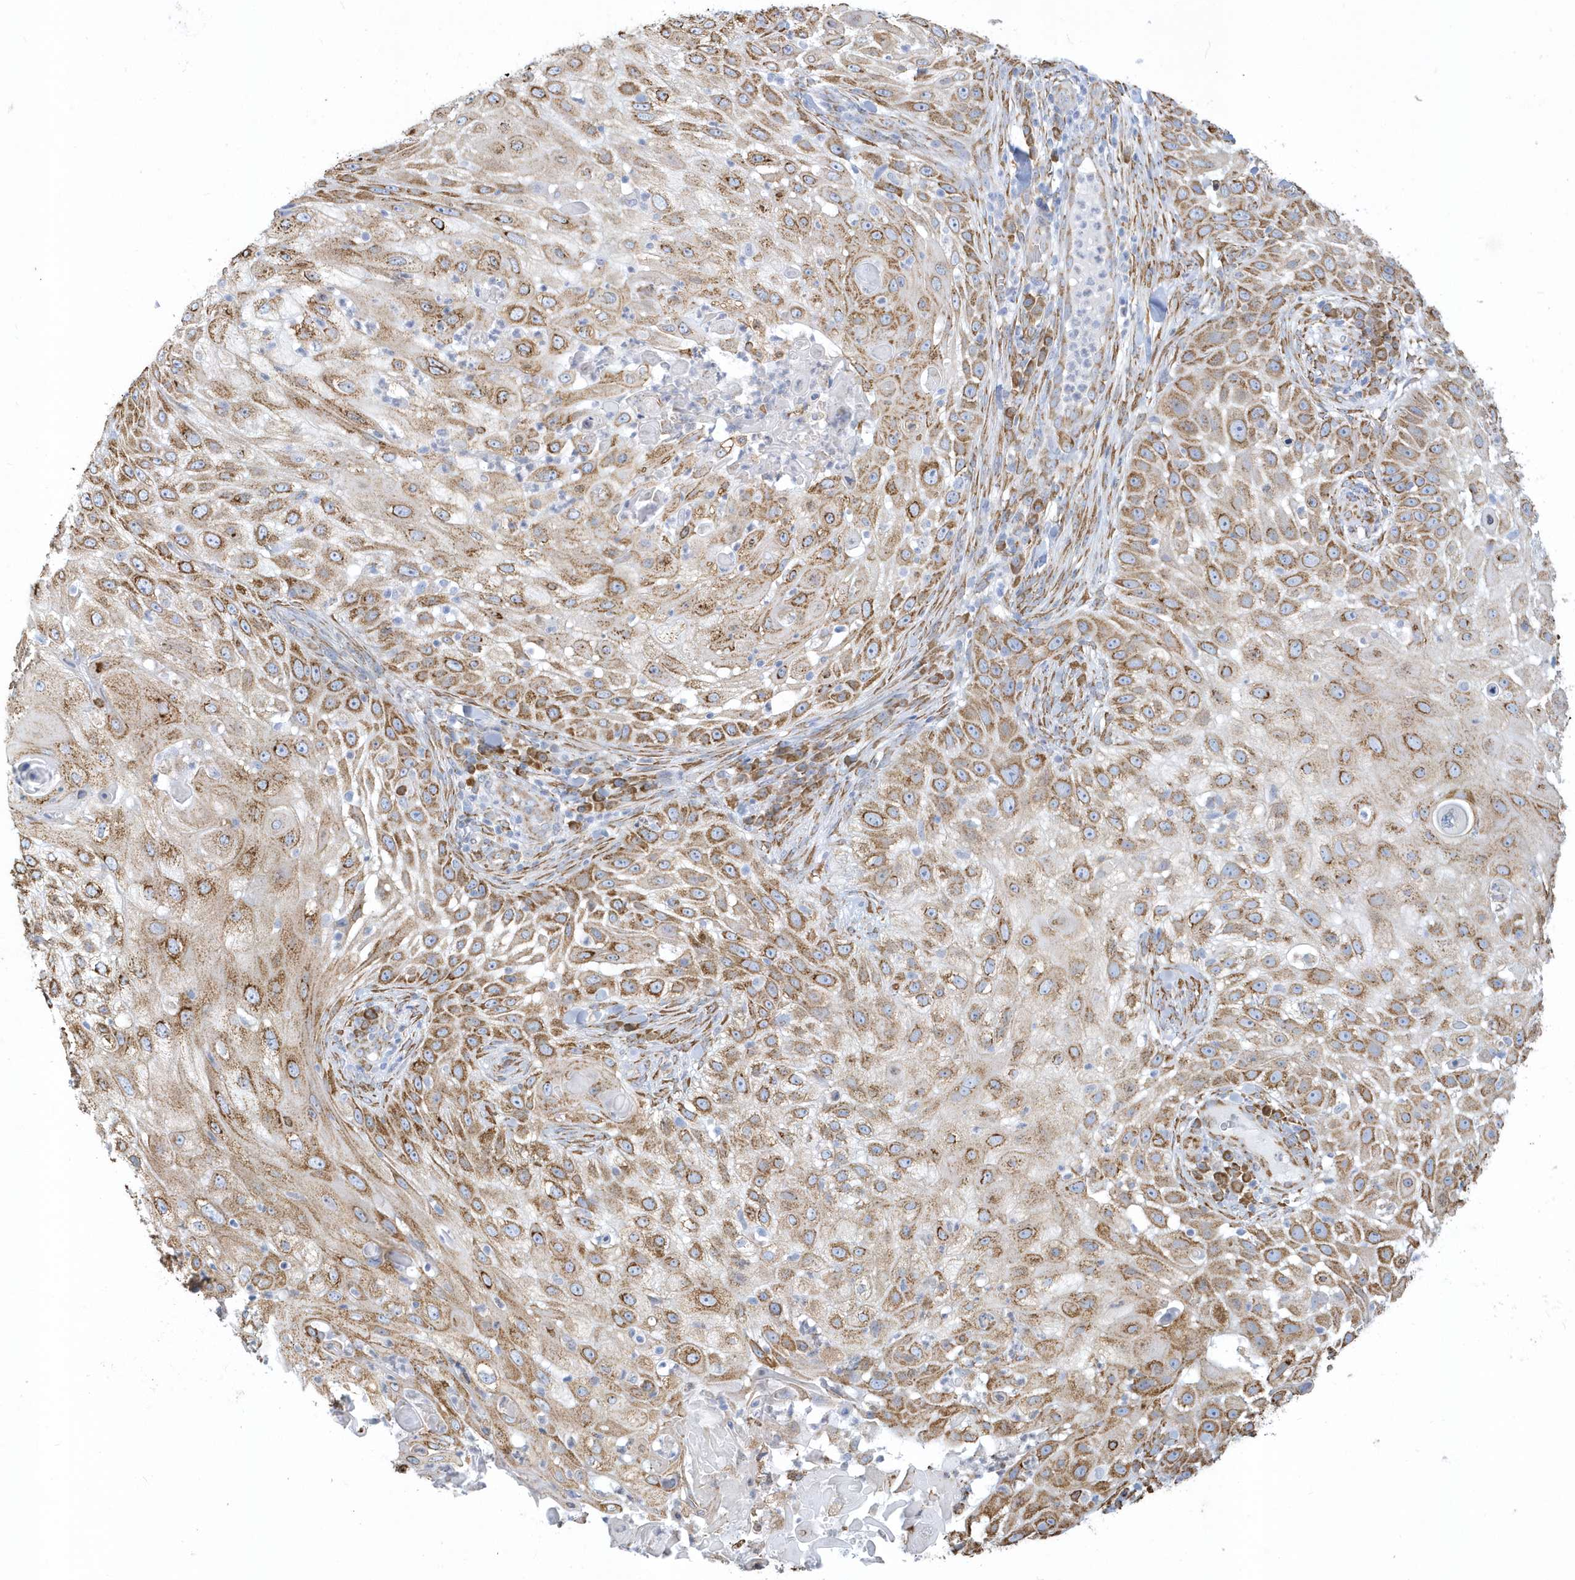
{"staining": {"intensity": "moderate", "quantity": ">75%", "location": "cytoplasmic/membranous"}, "tissue": "skin cancer", "cell_type": "Tumor cells", "image_type": "cancer", "snomed": [{"axis": "morphology", "description": "Squamous cell carcinoma, NOS"}, {"axis": "topography", "description": "Skin"}], "caption": "A brown stain highlights moderate cytoplasmic/membranous expression of a protein in skin cancer tumor cells. The protein is stained brown, and the nuclei are stained in blue (DAB IHC with brightfield microscopy, high magnification).", "gene": "DCAF1", "patient": {"sex": "female", "age": 44}}